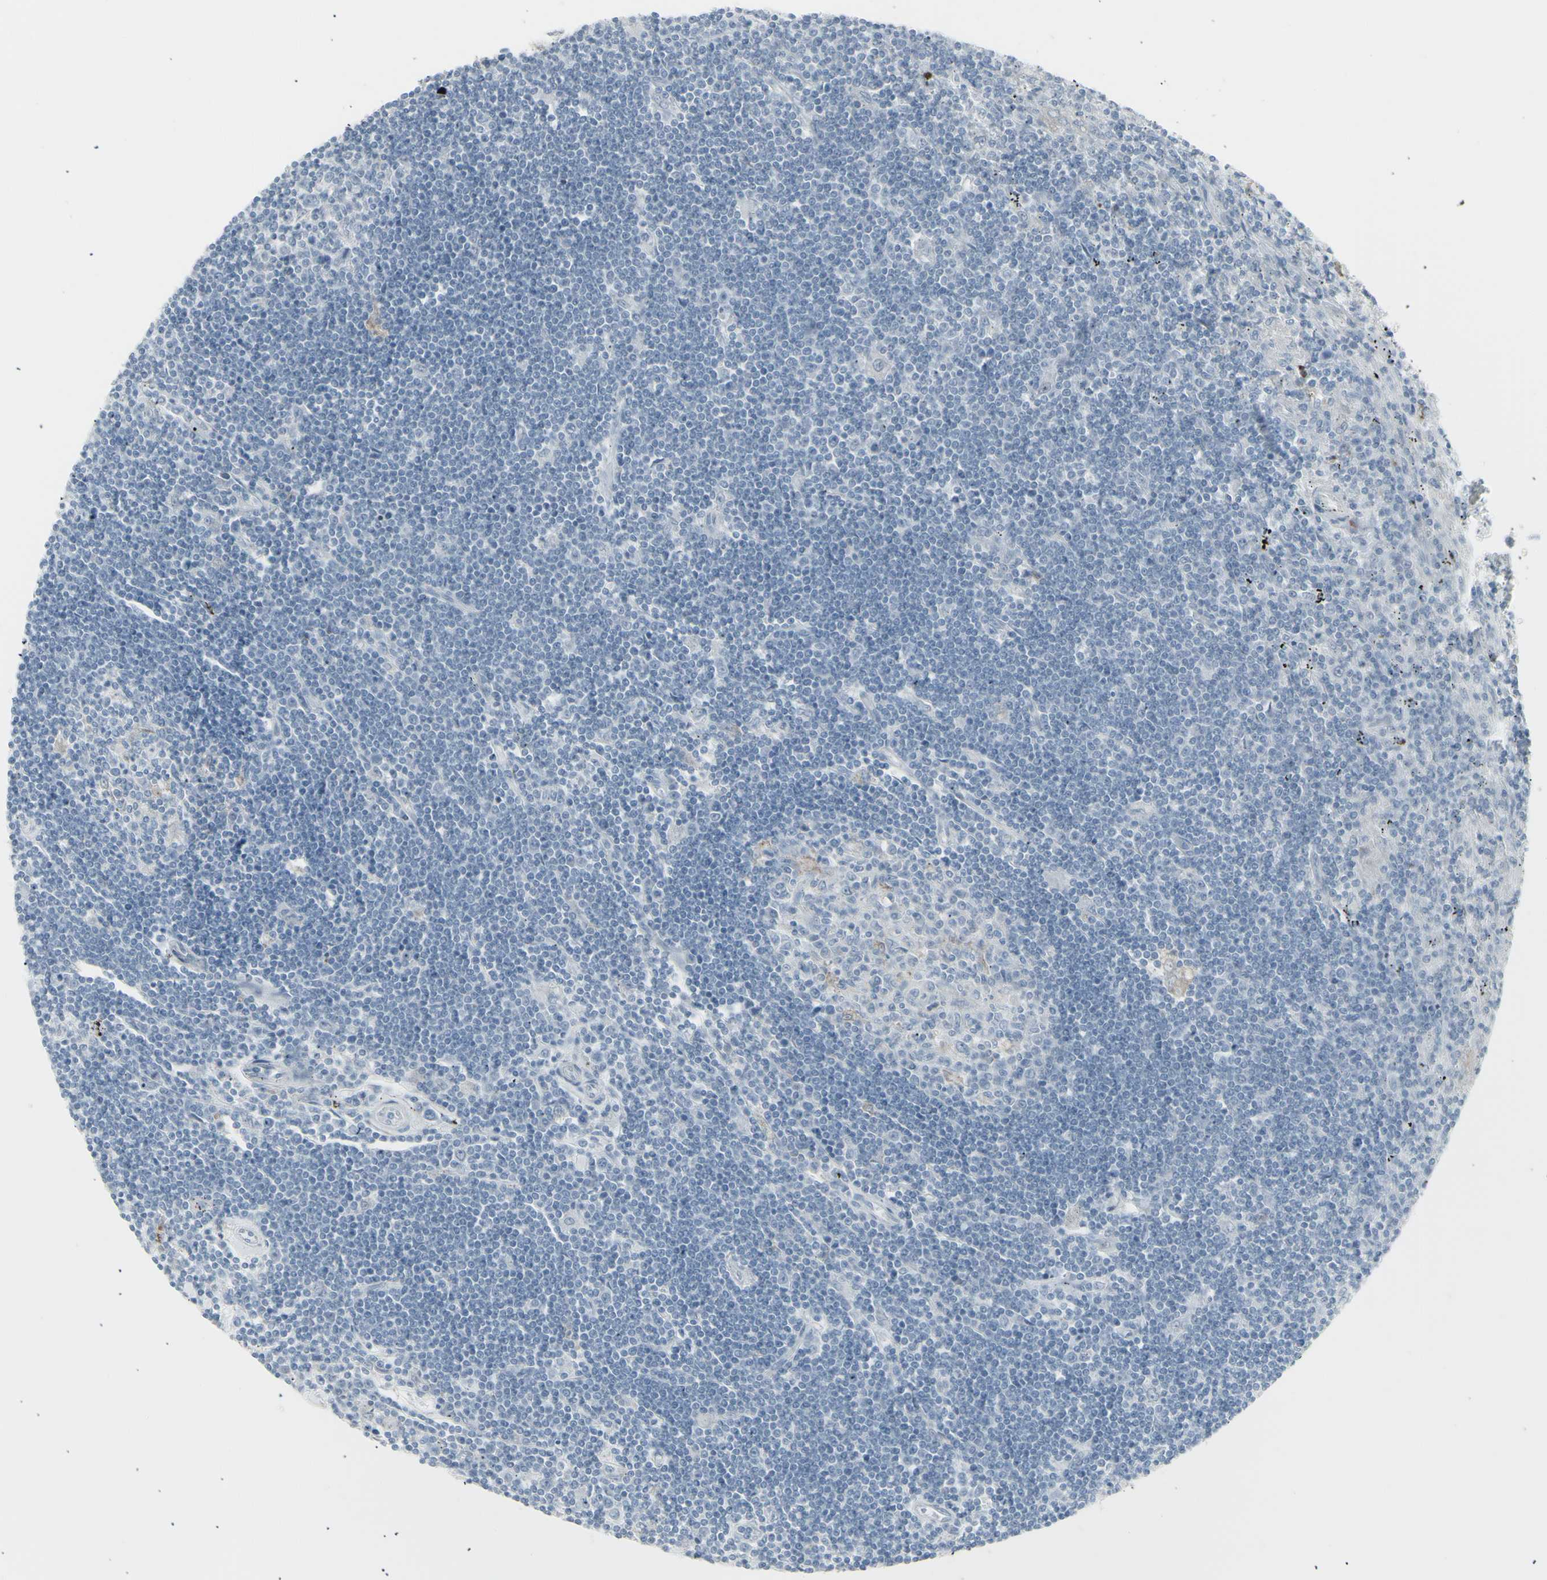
{"staining": {"intensity": "negative", "quantity": "none", "location": "none"}, "tissue": "lymphoma", "cell_type": "Tumor cells", "image_type": "cancer", "snomed": [{"axis": "morphology", "description": "Malignant lymphoma, non-Hodgkin's type, Low grade"}, {"axis": "topography", "description": "Spleen"}], "caption": "Tumor cells are negative for protein expression in human lymphoma.", "gene": "YBX2", "patient": {"sex": "male", "age": 76}}